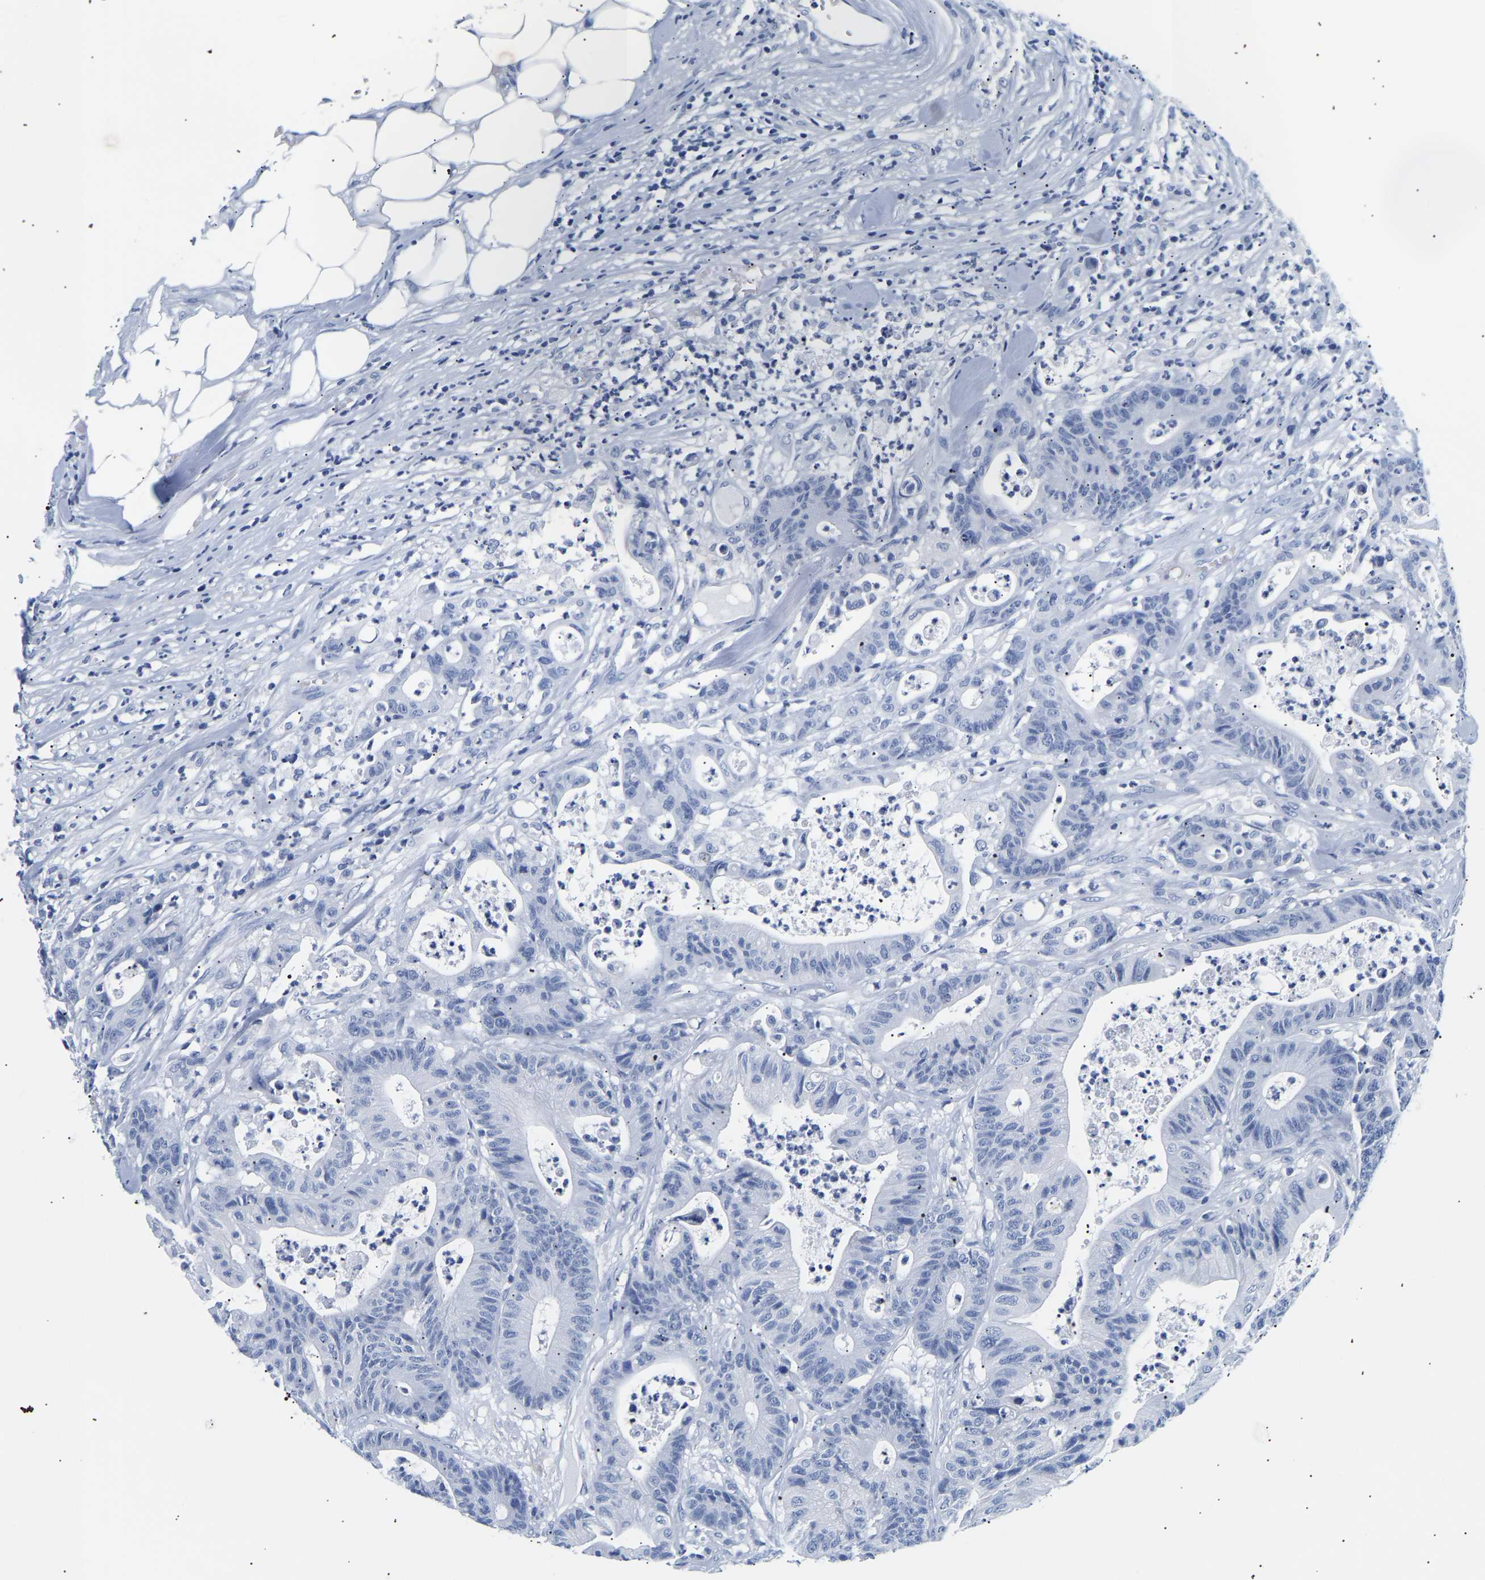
{"staining": {"intensity": "negative", "quantity": "none", "location": "none"}, "tissue": "colorectal cancer", "cell_type": "Tumor cells", "image_type": "cancer", "snomed": [{"axis": "morphology", "description": "Adenocarcinoma, NOS"}, {"axis": "topography", "description": "Colon"}], "caption": "The immunohistochemistry (IHC) photomicrograph has no significant positivity in tumor cells of colorectal cancer (adenocarcinoma) tissue.", "gene": "SPINK2", "patient": {"sex": "female", "age": 84}}